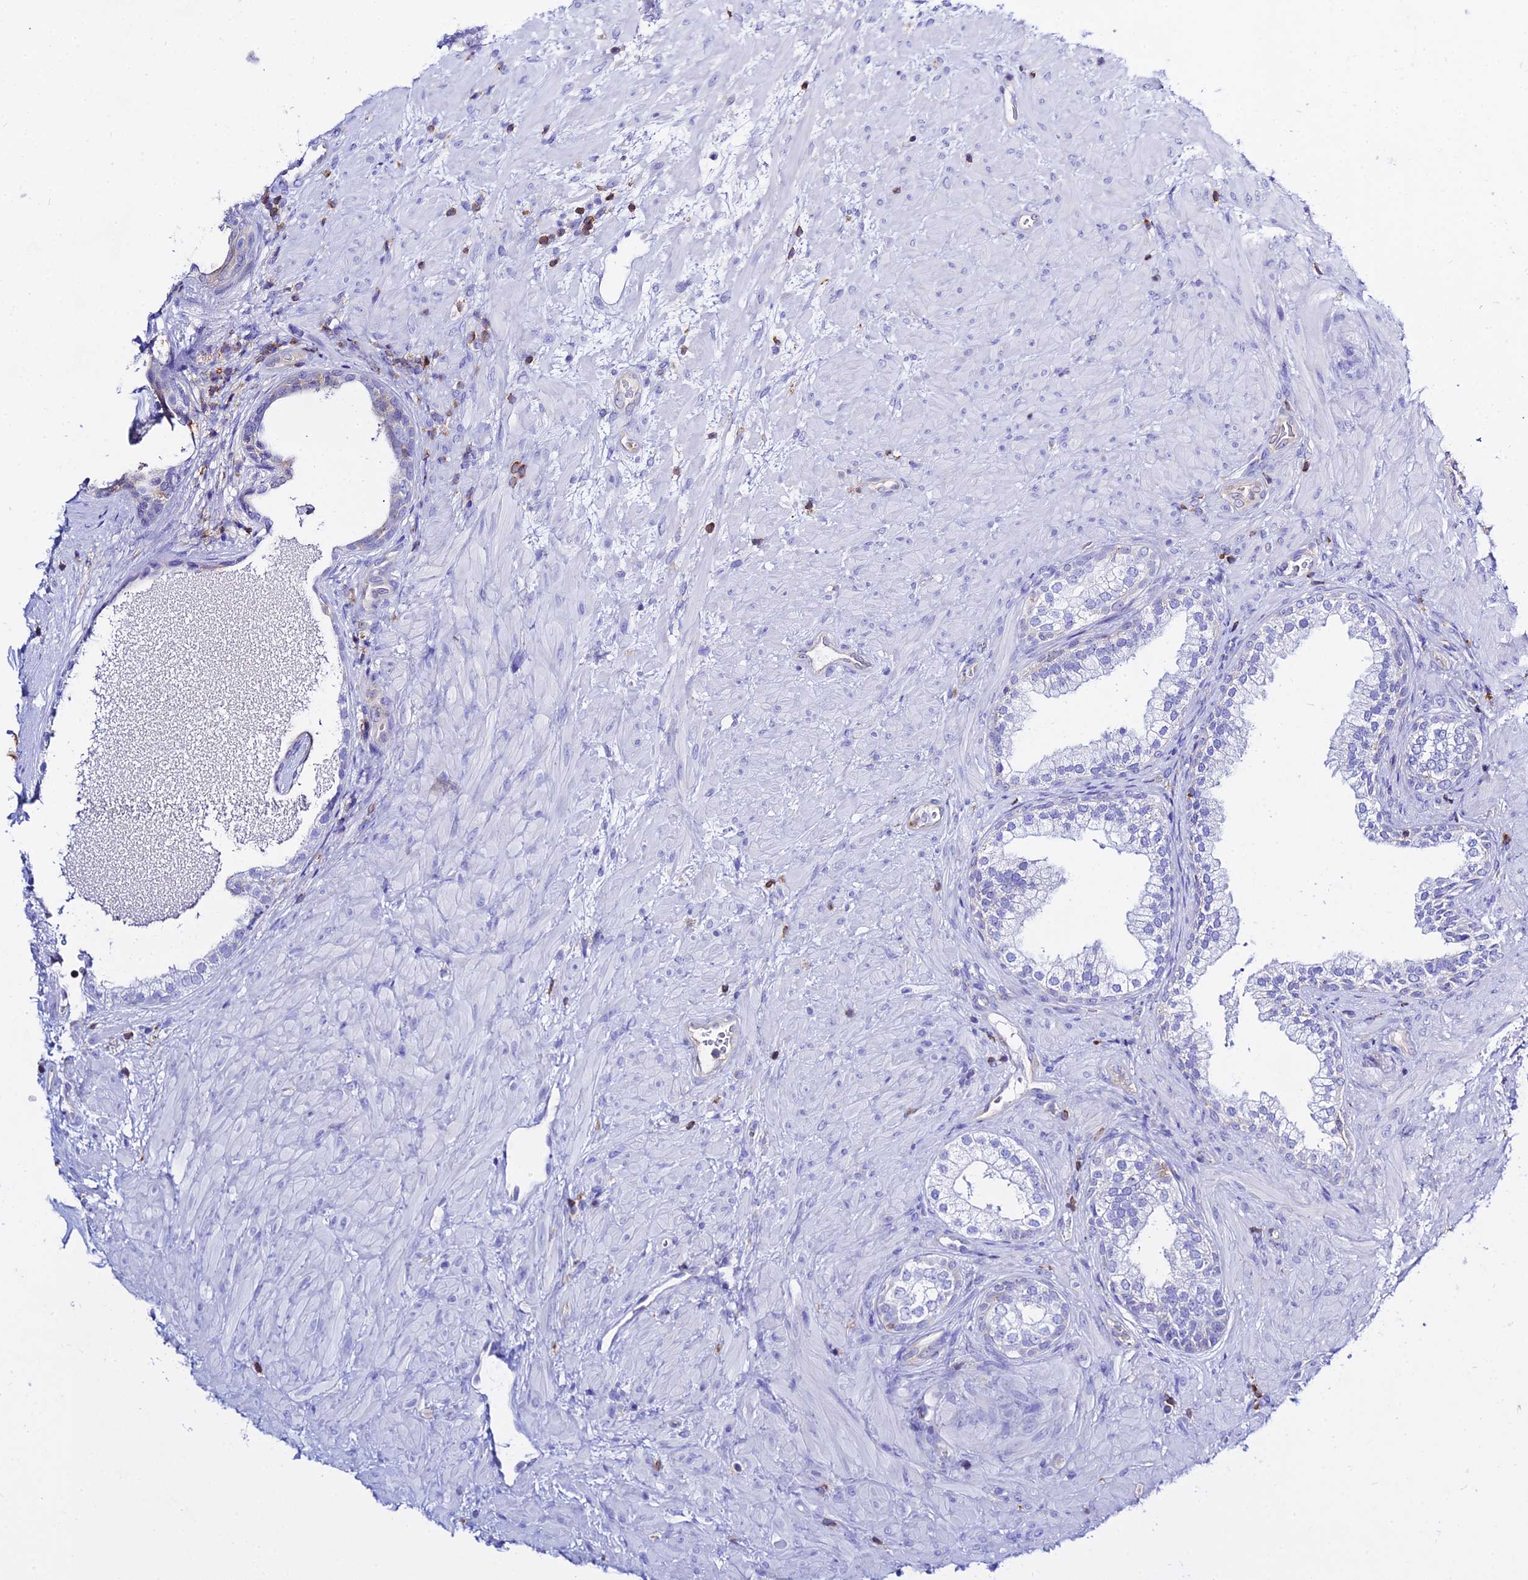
{"staining": {"intensity": "negative", "quantity": "none", "location": "none"}, "tissue": "prostate", "cell_type": "Glandular cells", "image_type": "normal", "snomed": [{"axis": "morphology", "description": "Normal tissue, NOS"}, {"axis": "topography", "description": "Prostate"}], "caption": "DAB immunohistochemical staining of unremarkable human prostate demonstrates no significant staining in glandular cells.", "gene": "S100A16", "patient": {"sex": "male", "age": 76}}